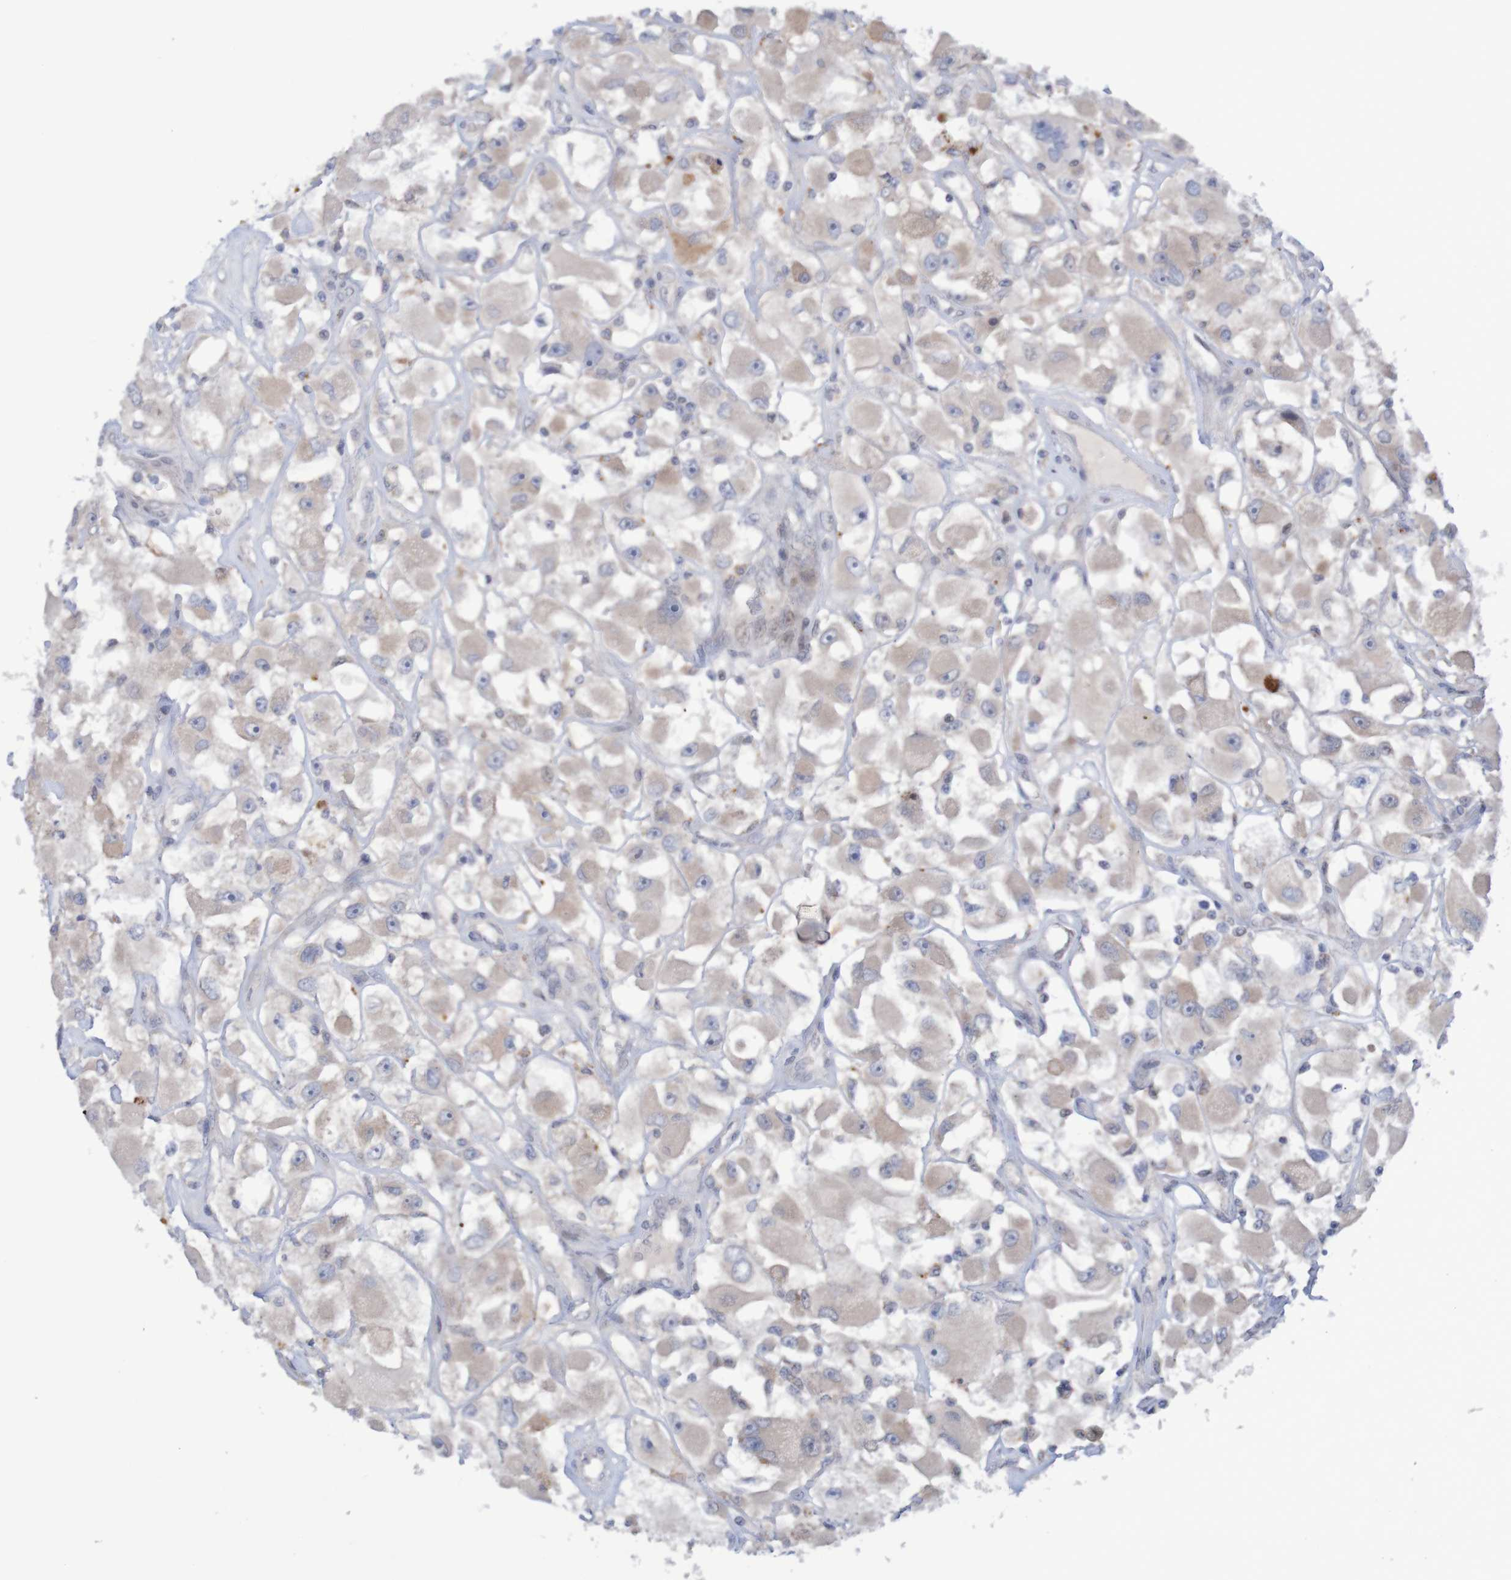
{"staining": {"intensity": "weak", "quantity": "25%-75%", "location": "cytoplasmic/membranous"}, "tissue": "renal cancer", "cell_type": "Tumor cells", "image_type": "cancer", "snomed": [{"axis": "morphology", "description": "Adenocarcinoma, NOS"}, {"axis": "topography", "description": "Kidney"}], "caption": "There is low levels of weak cytoplasmic/membranous staining in tumor cells of adenocarcinoma (renal), as demonstrated by immunohistochemical staining (brown color).", "gene": "FBP2", "patient": {"sex": "female", "age": 52}}